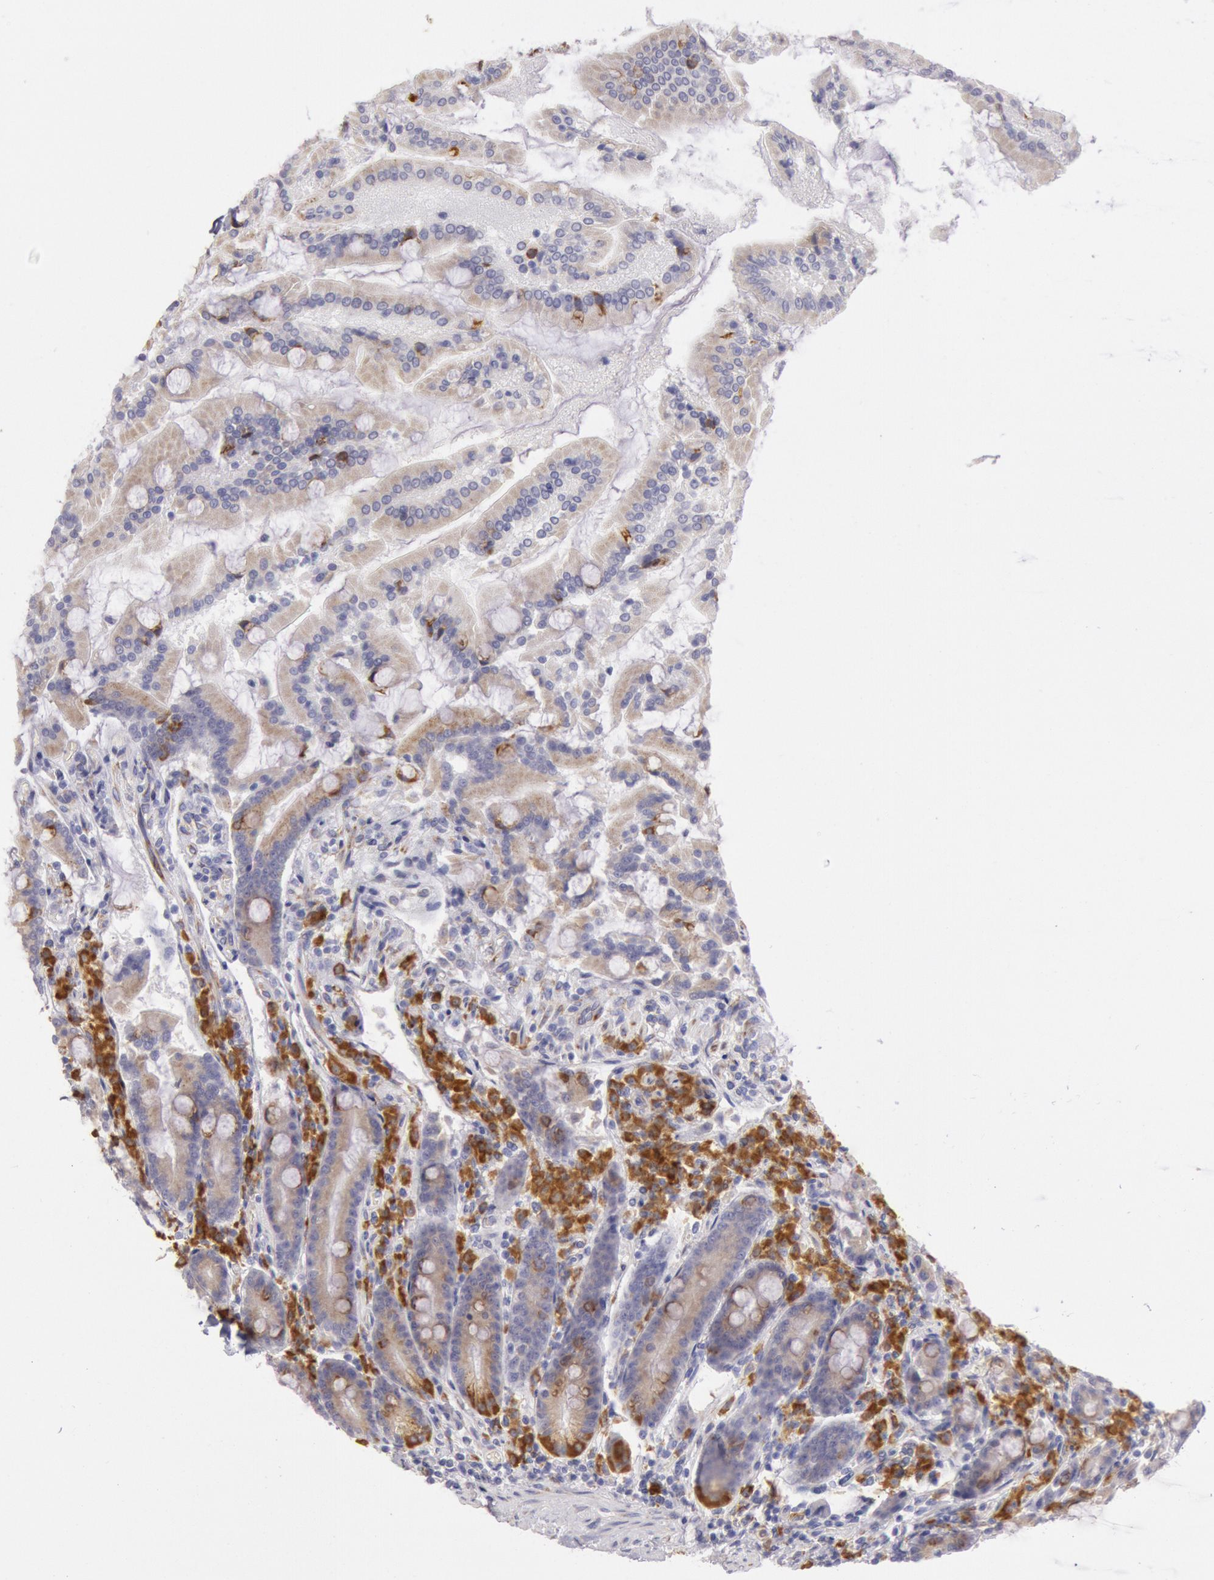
{"staining": {"intensity": "strong", "quantity": "<25%", "location": "cytoplasmic/membranous"}, "tissue": "duodenum", "cell_type": "Glandular cells", "image_type": "normal", "snomed": [{"axis": "morphology", "description": "Normal tissue, NOS"}, {"axis": "topography", "description": "Duodenum"}], "caption": "IHC histopathology image of benign human duodenum stained for a protein (brown), which shows medium levels of strong cytoplasmic/membranous positivity in about <25% of glandular cells.", "gene": "CIDEB", "patient": {"sex": "female", "age": 64}}